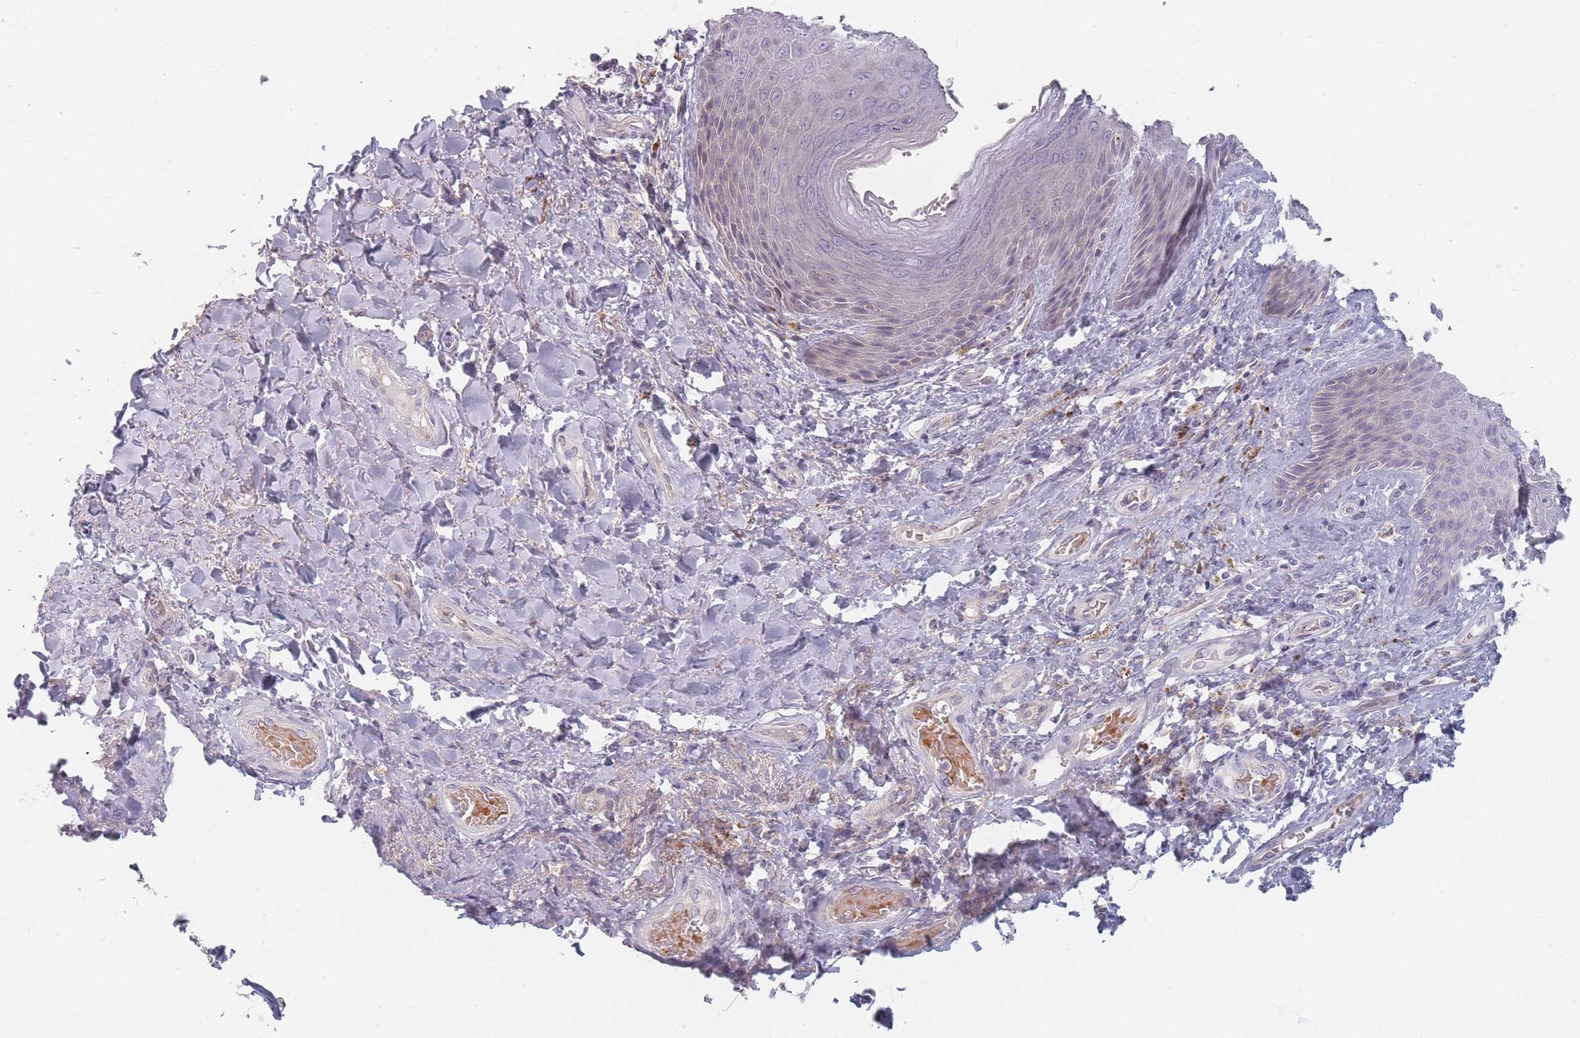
{"staining": {"intensity": "negative", "quantity": "none", "location": "none"}, "tissue": "skin", "cell_type": "Epidermal cells", "image_type": "normal", "snomed": [{"axis": "morphology", "description": "Normal tissue, NOS"}, {"axis": "topography", "description": "Anal"}], "caption": "An IHC micrograph of benign skin is shown. There is no staining in epidermal cells of skin. Nuclei are stained in blue.", "gene": "TMOD1", "patient": {"sex": "female", "age": 89}}